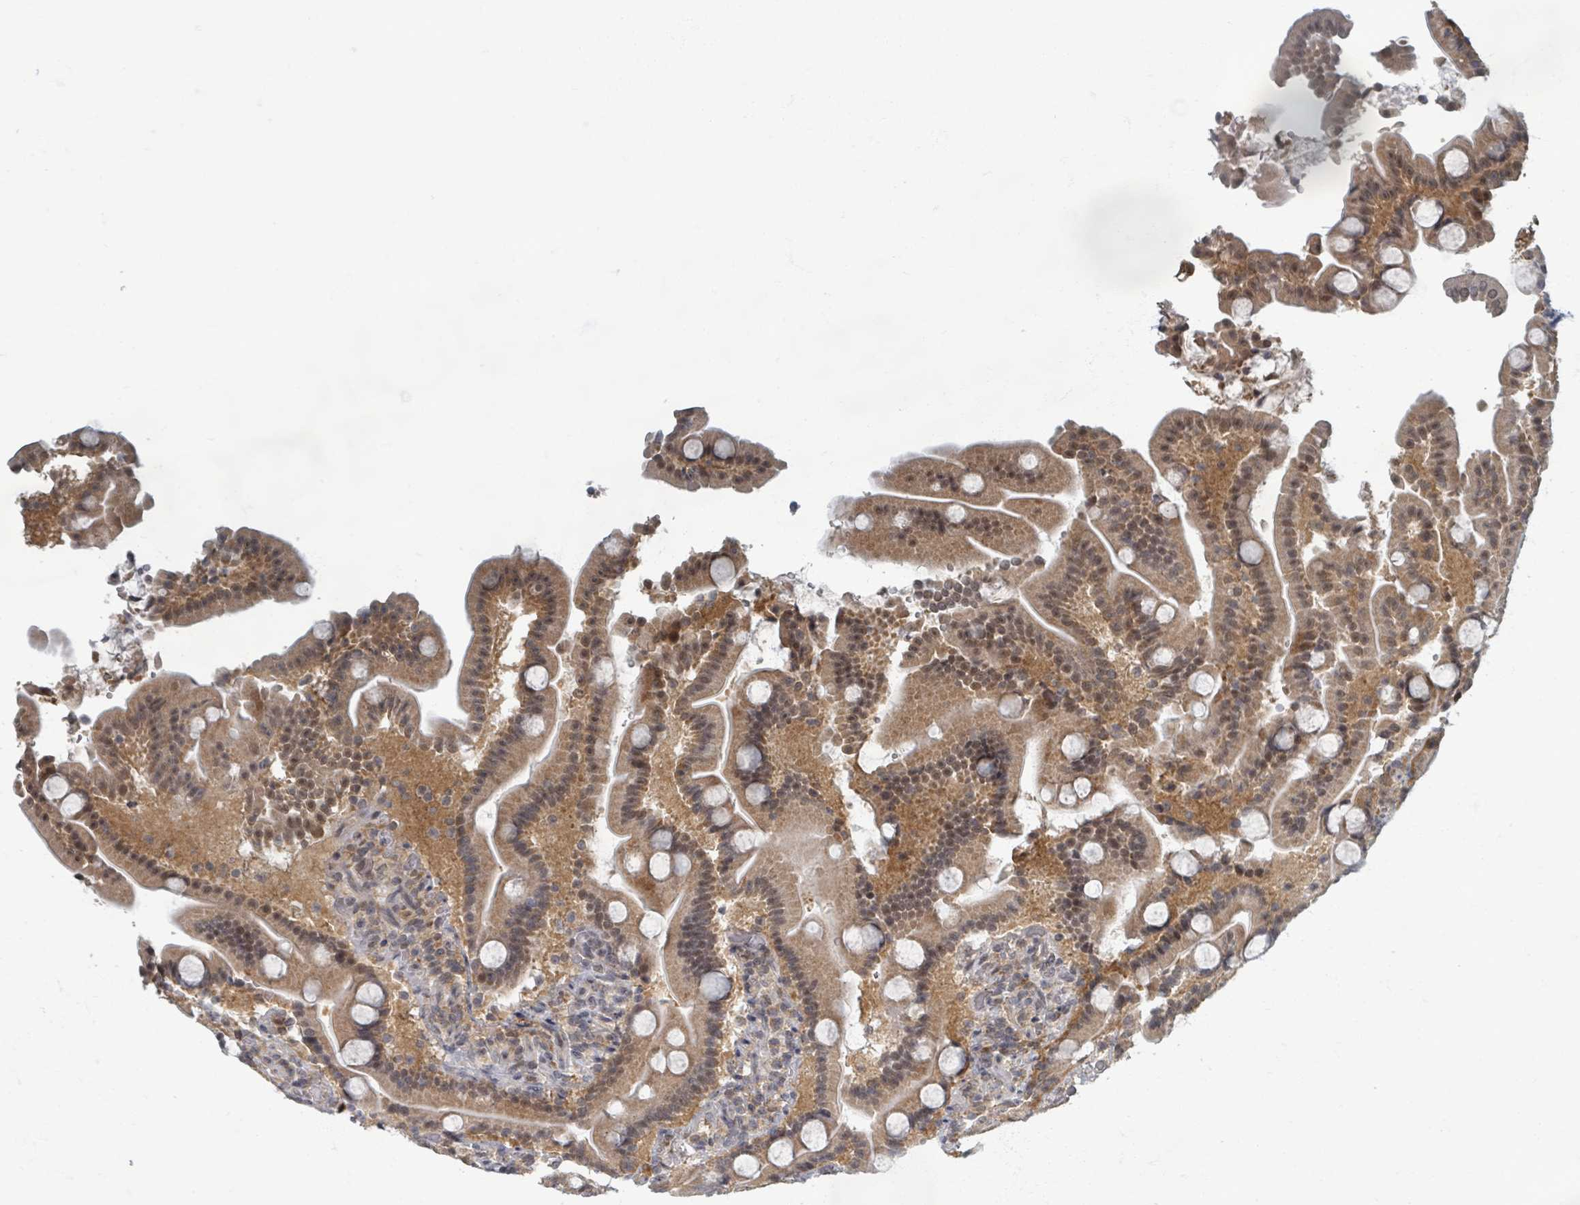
{"staining": {"intensity": "moderate", "quantity": ">75%", "location": "cytoplasmic/membranous,nuclear"}, "tissue": "duodenum", "cell_type": "Glandular cells", "image_type": "normal", "snomed": [{"axis": "morphology", "description": "Normal tissue, NOS"}, {"axis": "topography", "description": "Duodenum"}], "caption": "IHC of unremarkable duodenum exhibits medium levels of moderate cytoplasmic/membranous,nuclear positivity in about >75% of glandular cells. The staining is performed using DAB brown chromogen to label protein expression. The nuclei are counter-stained blue using hematoxylin.", "gene": "INTS15", "patient": {"sex": "male", "age": 55}}